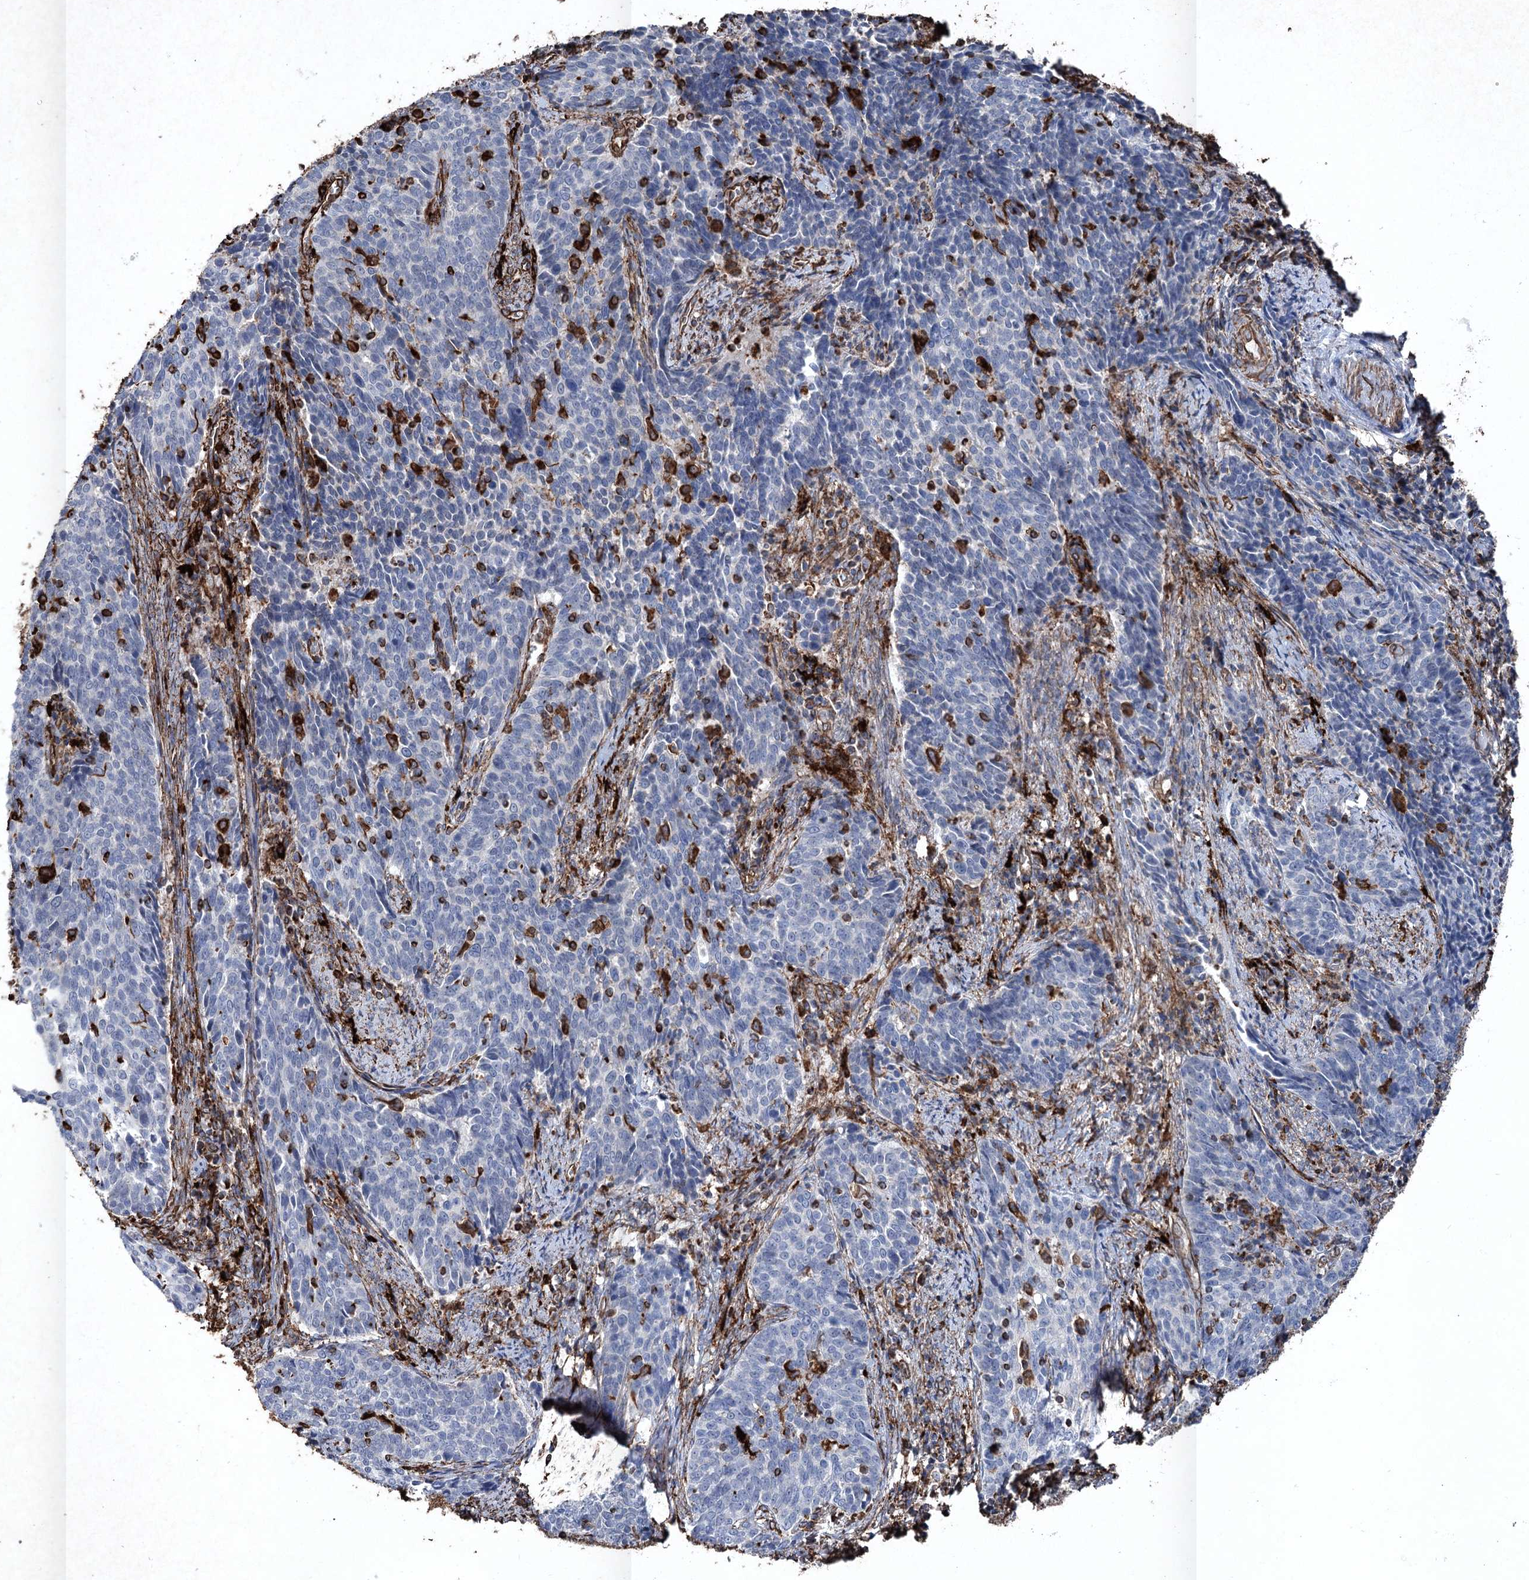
{"staining": {"intensity": "negative", "quantity": "none", "location": "none"}, "tissue": "cervical cancer", "cell_type": "Tumor cells", "image_type": "cancer", "snomed": [{"axis": "morphology", "description": "Squamous cell carcinoma, NOS"}, {"axis": "topography", "description": "Cervix"}], "caption": "A high-resolution micrograph shows immunohistochemistry staining of cervical cancer, which demonstrates no significant positivity in tumor cells.", "gene": "CLEC4M", "patient": {"sex": "female", "age": 39}}